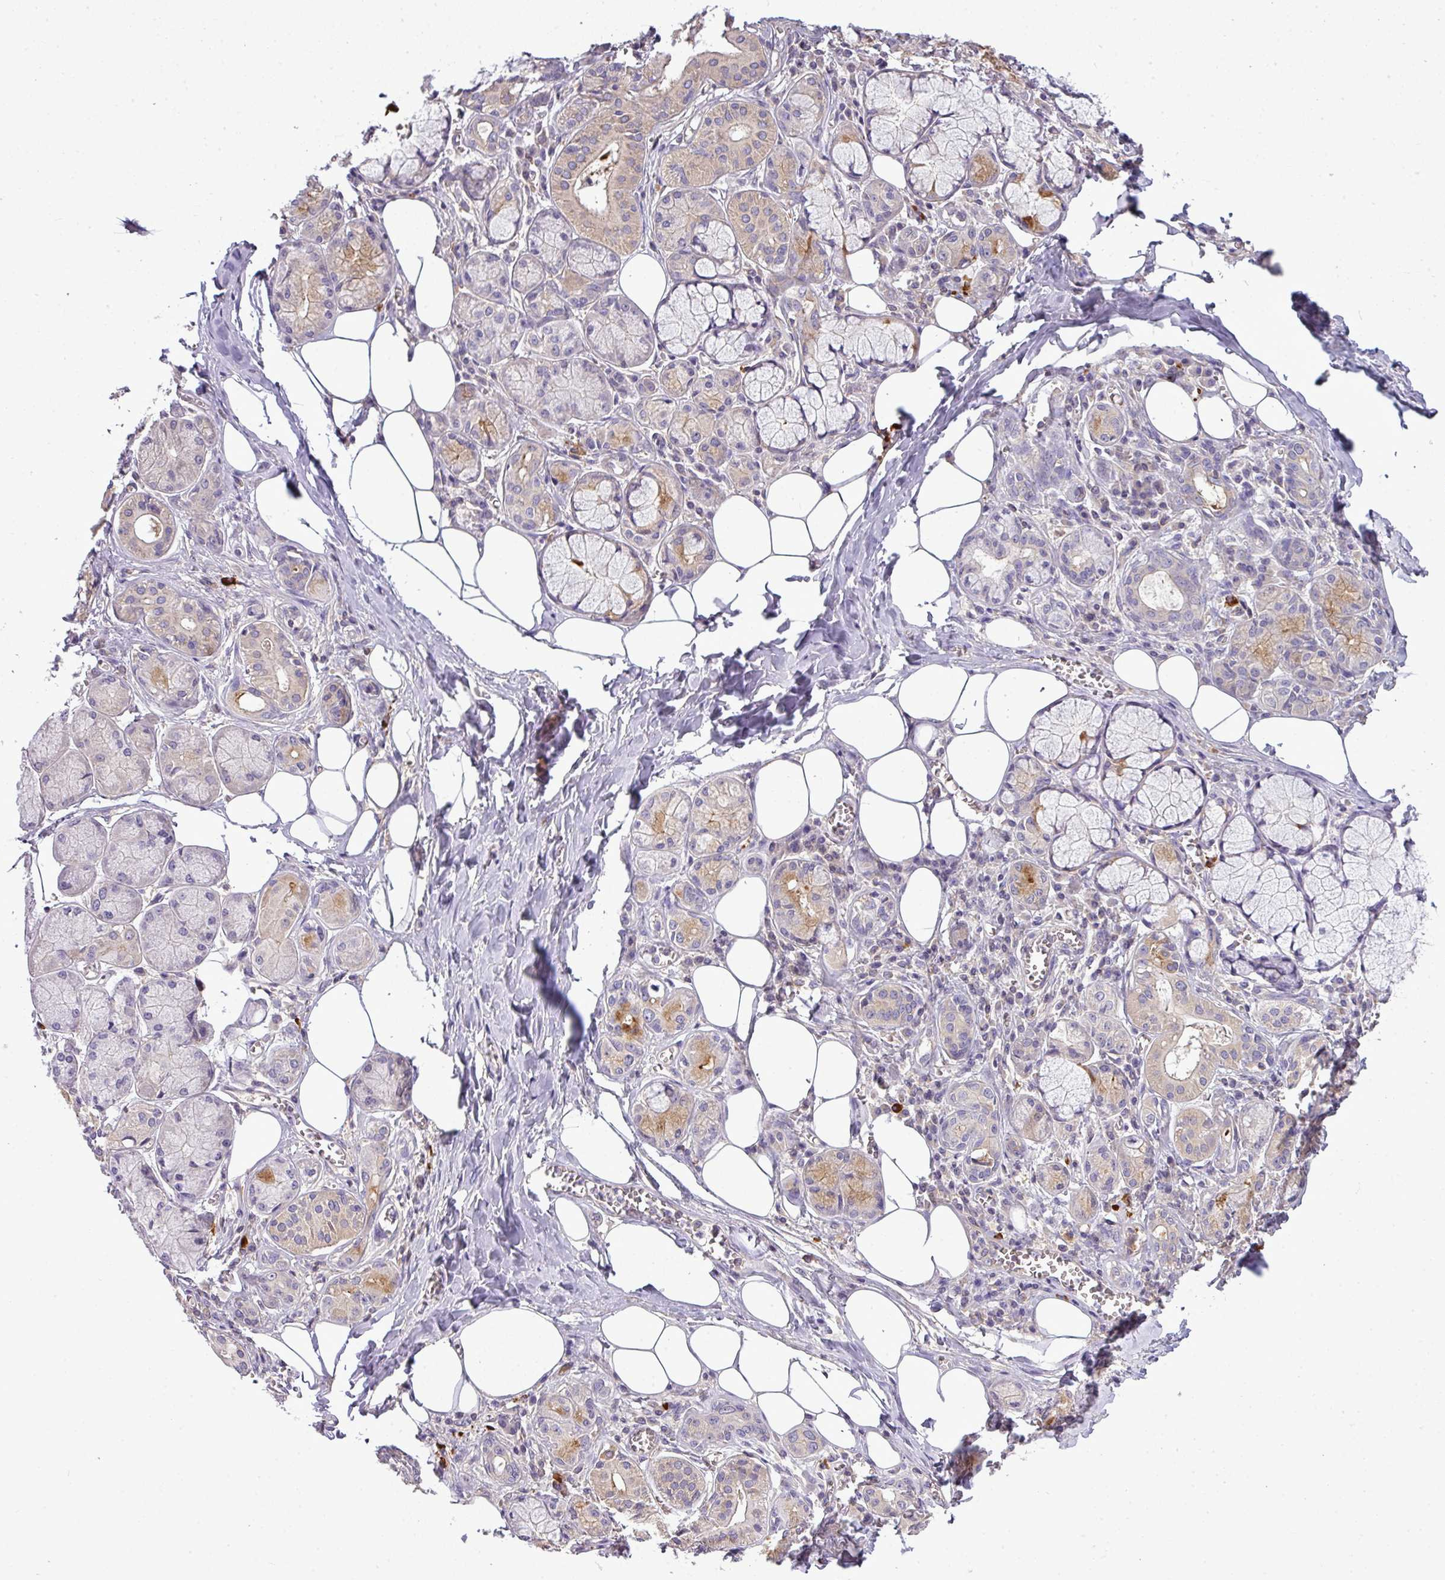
{"staining": {"intensity": "moderate", "quantity": "<25%", "location": "cytoplasmic/membranous"}, "tissue": "salivary gland", "cell_type": "Glandular cells", "image_type": "normal", "snomed": [{"axis": "morphology", "description": "Normal tissue, NOS"}, {"axis": "topography", "description": "Salivary gland"}], "caption": "Benign salivary gland was stained to show a protein in brown. There is low levels of moderate cytoplasmic/membranous positivity in approximately <25% of glandular cells.", "gene": "STAT5A", "patient": {"sex": "male", "age": 74}}